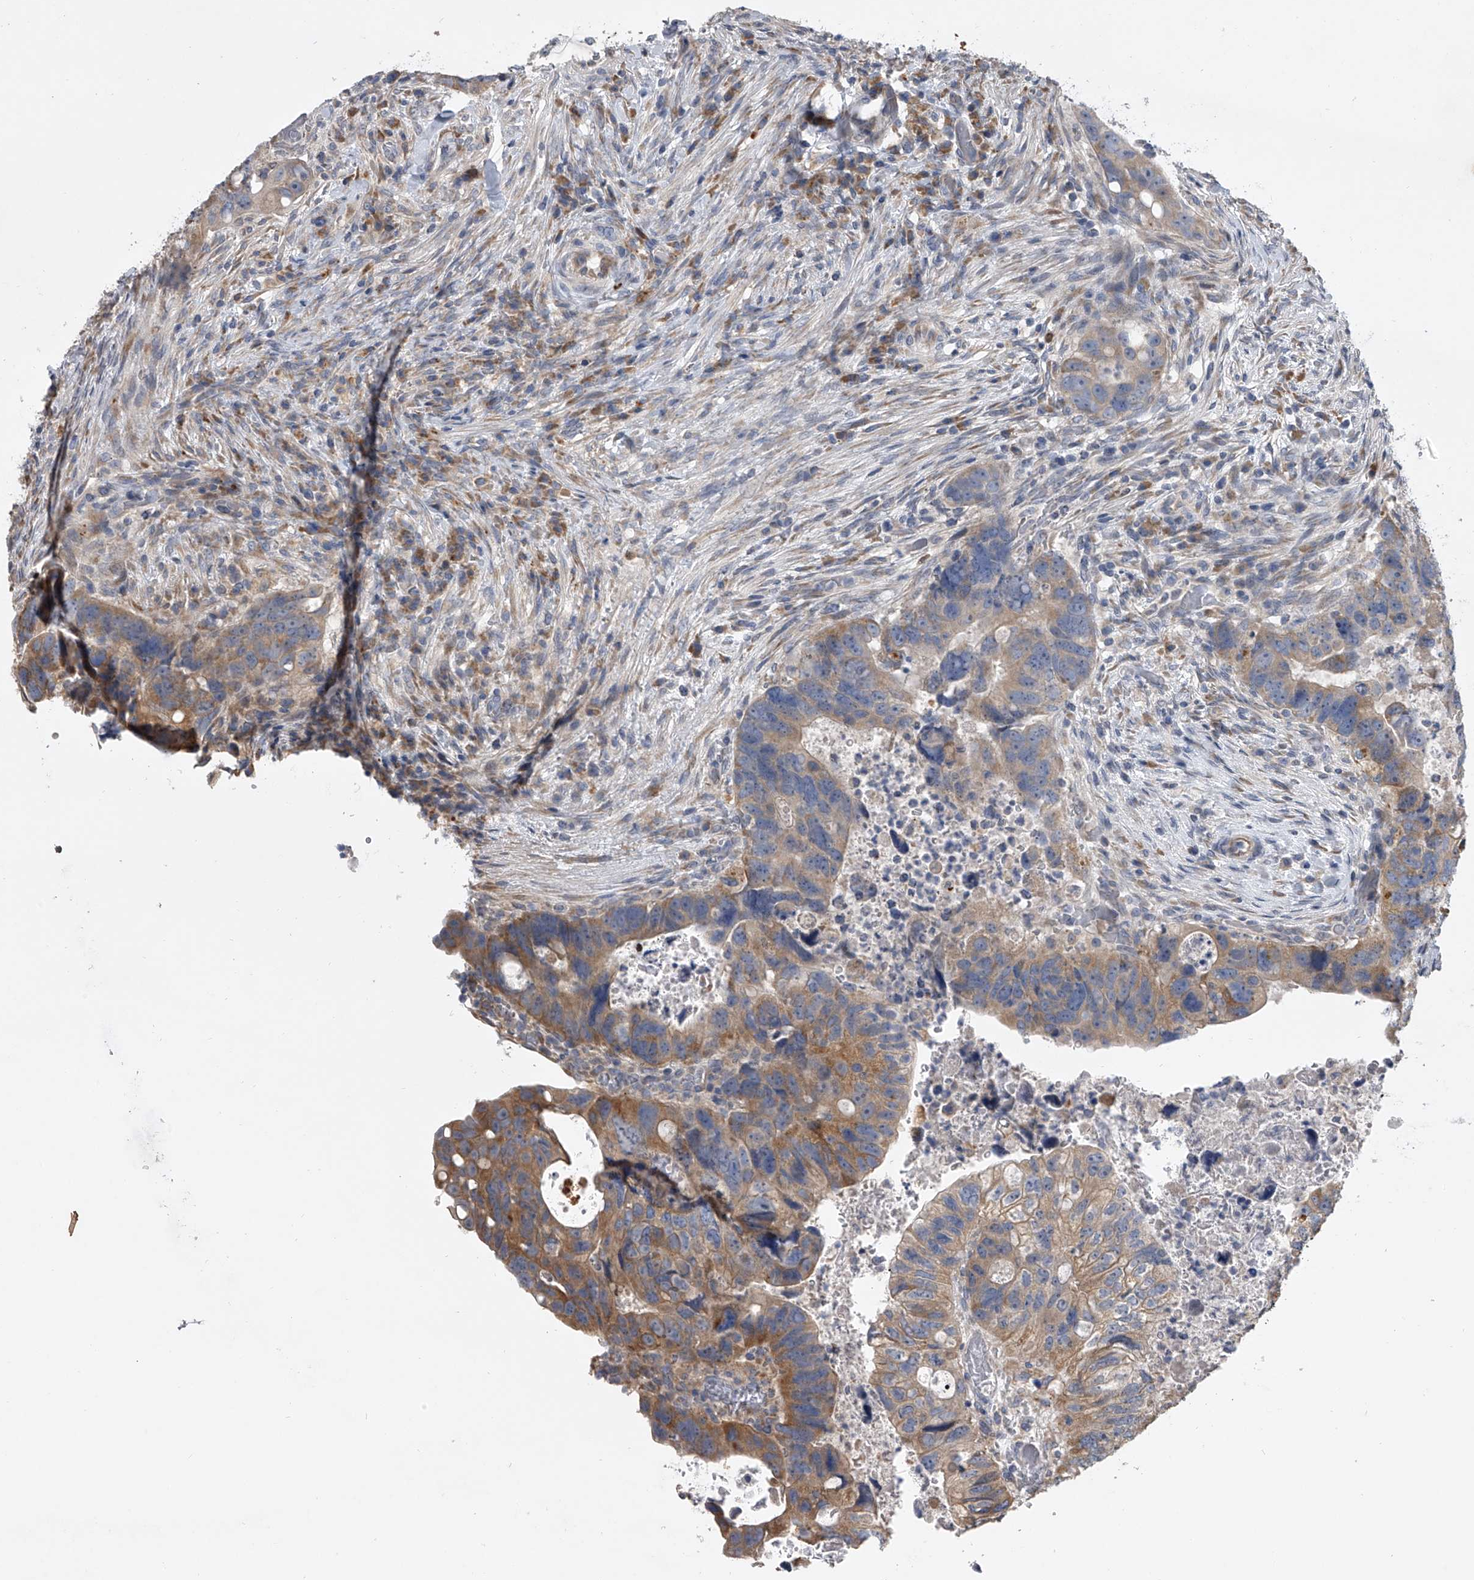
{"staining": {"intensity": "moderate", "quantity": ">75%", "location": "cytoplasmic/membranous"}, "tissue": "colorectal cancer", "cell_type": "Tumor cells", "image_type": "cancer", "snomed": [{"axis": "morphology", "description": "Adenocarcinoma, NOS"}, {"axis": "topography", "description": "Rectum"}], "caption": "DAB (3,3'-diaminobenzidine) immunohistochemical staining of human adenocarcinoma (colorectal) reveals moderate cytoplasmic/membranous protein positivity in approximately >75% of tumor cells.", "gene": "DOCK9", "patient": {"sex": "male", "age": 59}}